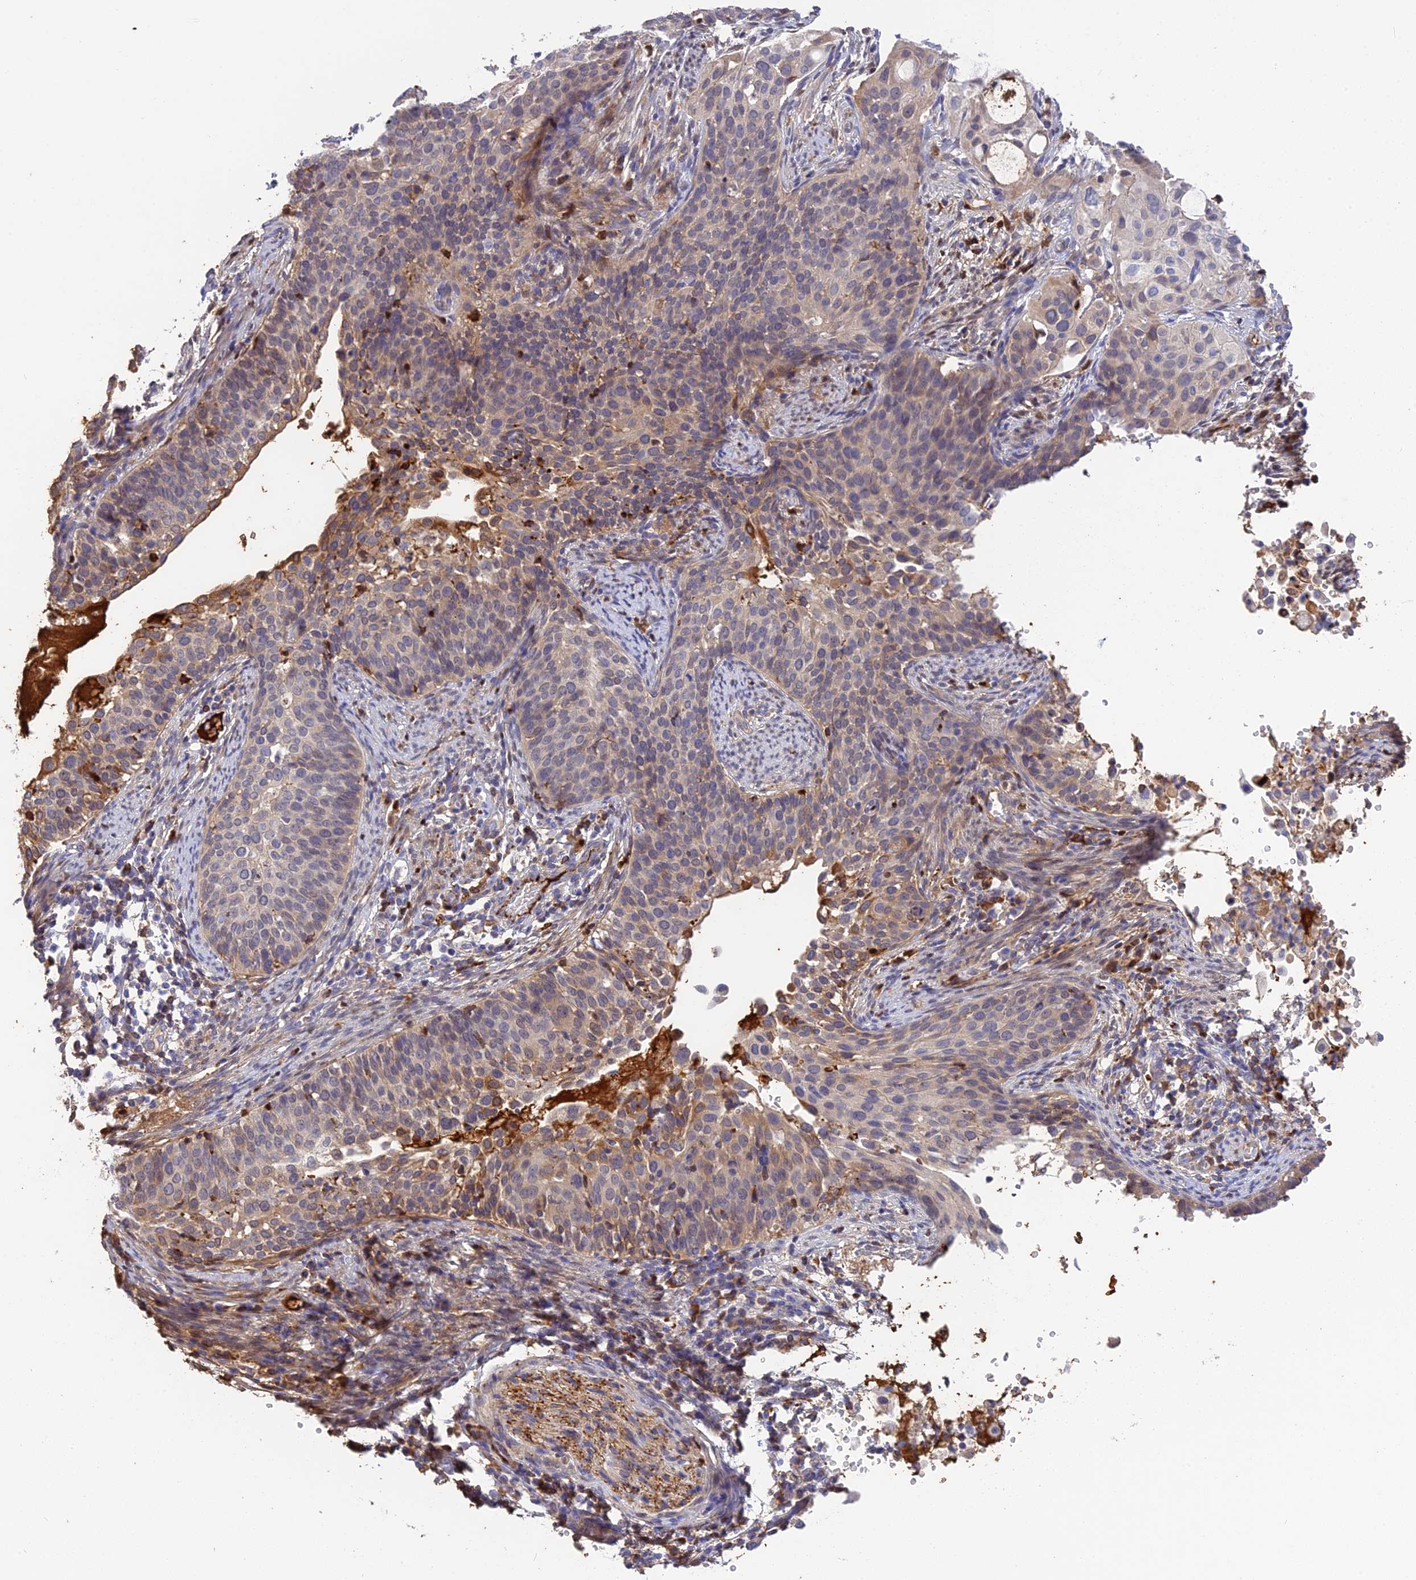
{"staining": {"intensity": "moderate", "quantity": "<25%", "location": "cytoplasmic/membranous"}, "tissue": "cervical cancer", "cell_type": "Tumor cells", "image_type": "cancer", "snomed": [{"axis": "morphology", "description": "Squamous cell carcinoma, NOS"}, {"axis": "topography", "description": "Cervix"}], "caption": "Immunohistochemical staining of cervical squamous cell carcinoma demonstrates low levels of moderate cytoplasmic/membranous expression in approximately <25% of tumor cells.", "gene": "PZP", "patient": {"sex": "female", "age": 44}}